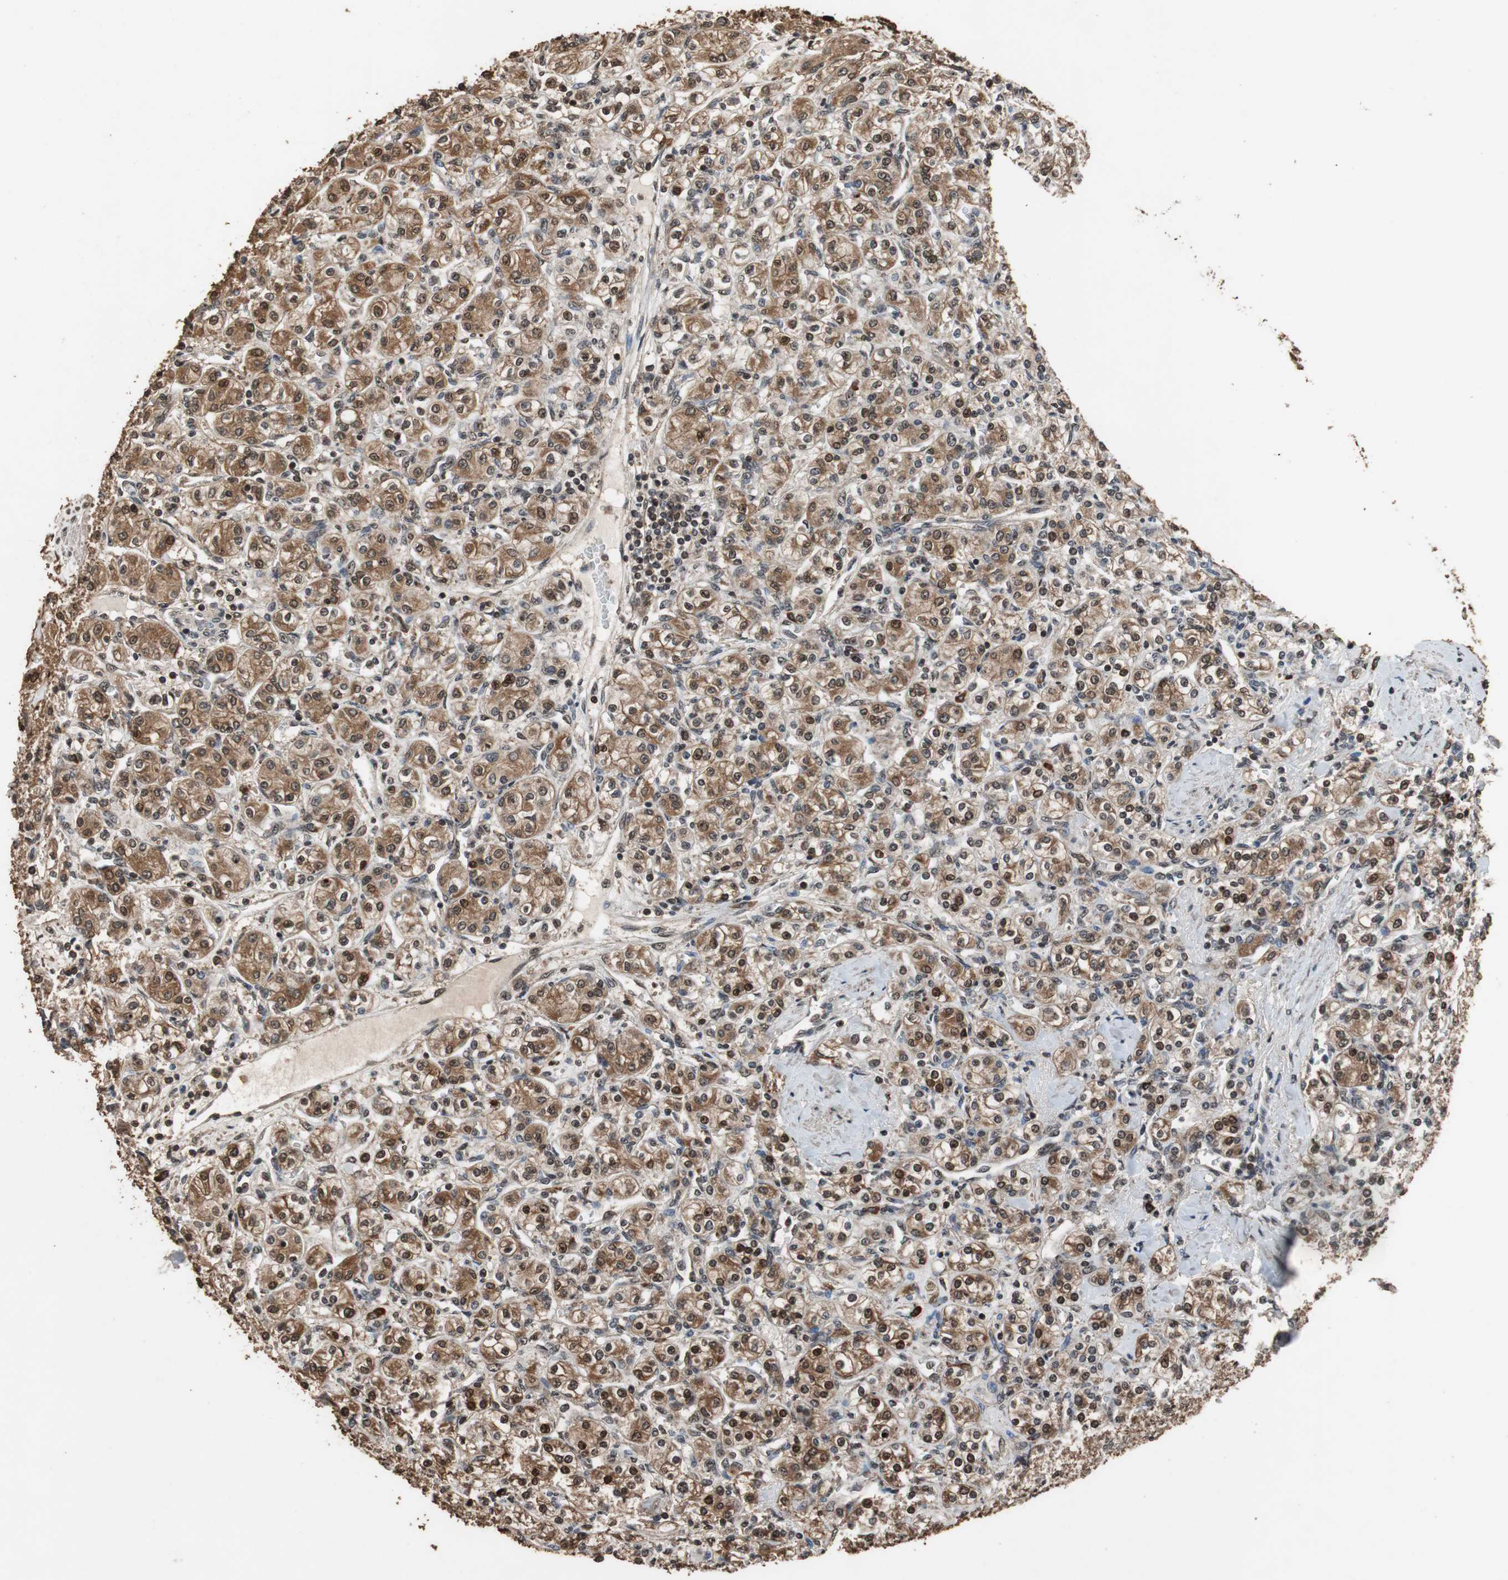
{"staining": {"intensity": "strong", "quantity": ">75%", "location": "cytoplasmic/membranous,nuclear"}, "tissue": "renal cancer", "cell_type": "Tumor cells", "image_type": "cancer", "snomed": [{"axis": "morphology", "description": "Adenocarcinoma, NOS"}, {"axis": "topography", "description": "Kidney"}], "caption": "The photomicrograph reveals immunohistochemical staining of adenocarcinoma (renal). There is strong cytoplasmic/membranous and nuclear expression is appreciated in about >75% of tumor cells.", "gene": "ZNF18", "patient": {"sex": "male", "age": 77}}